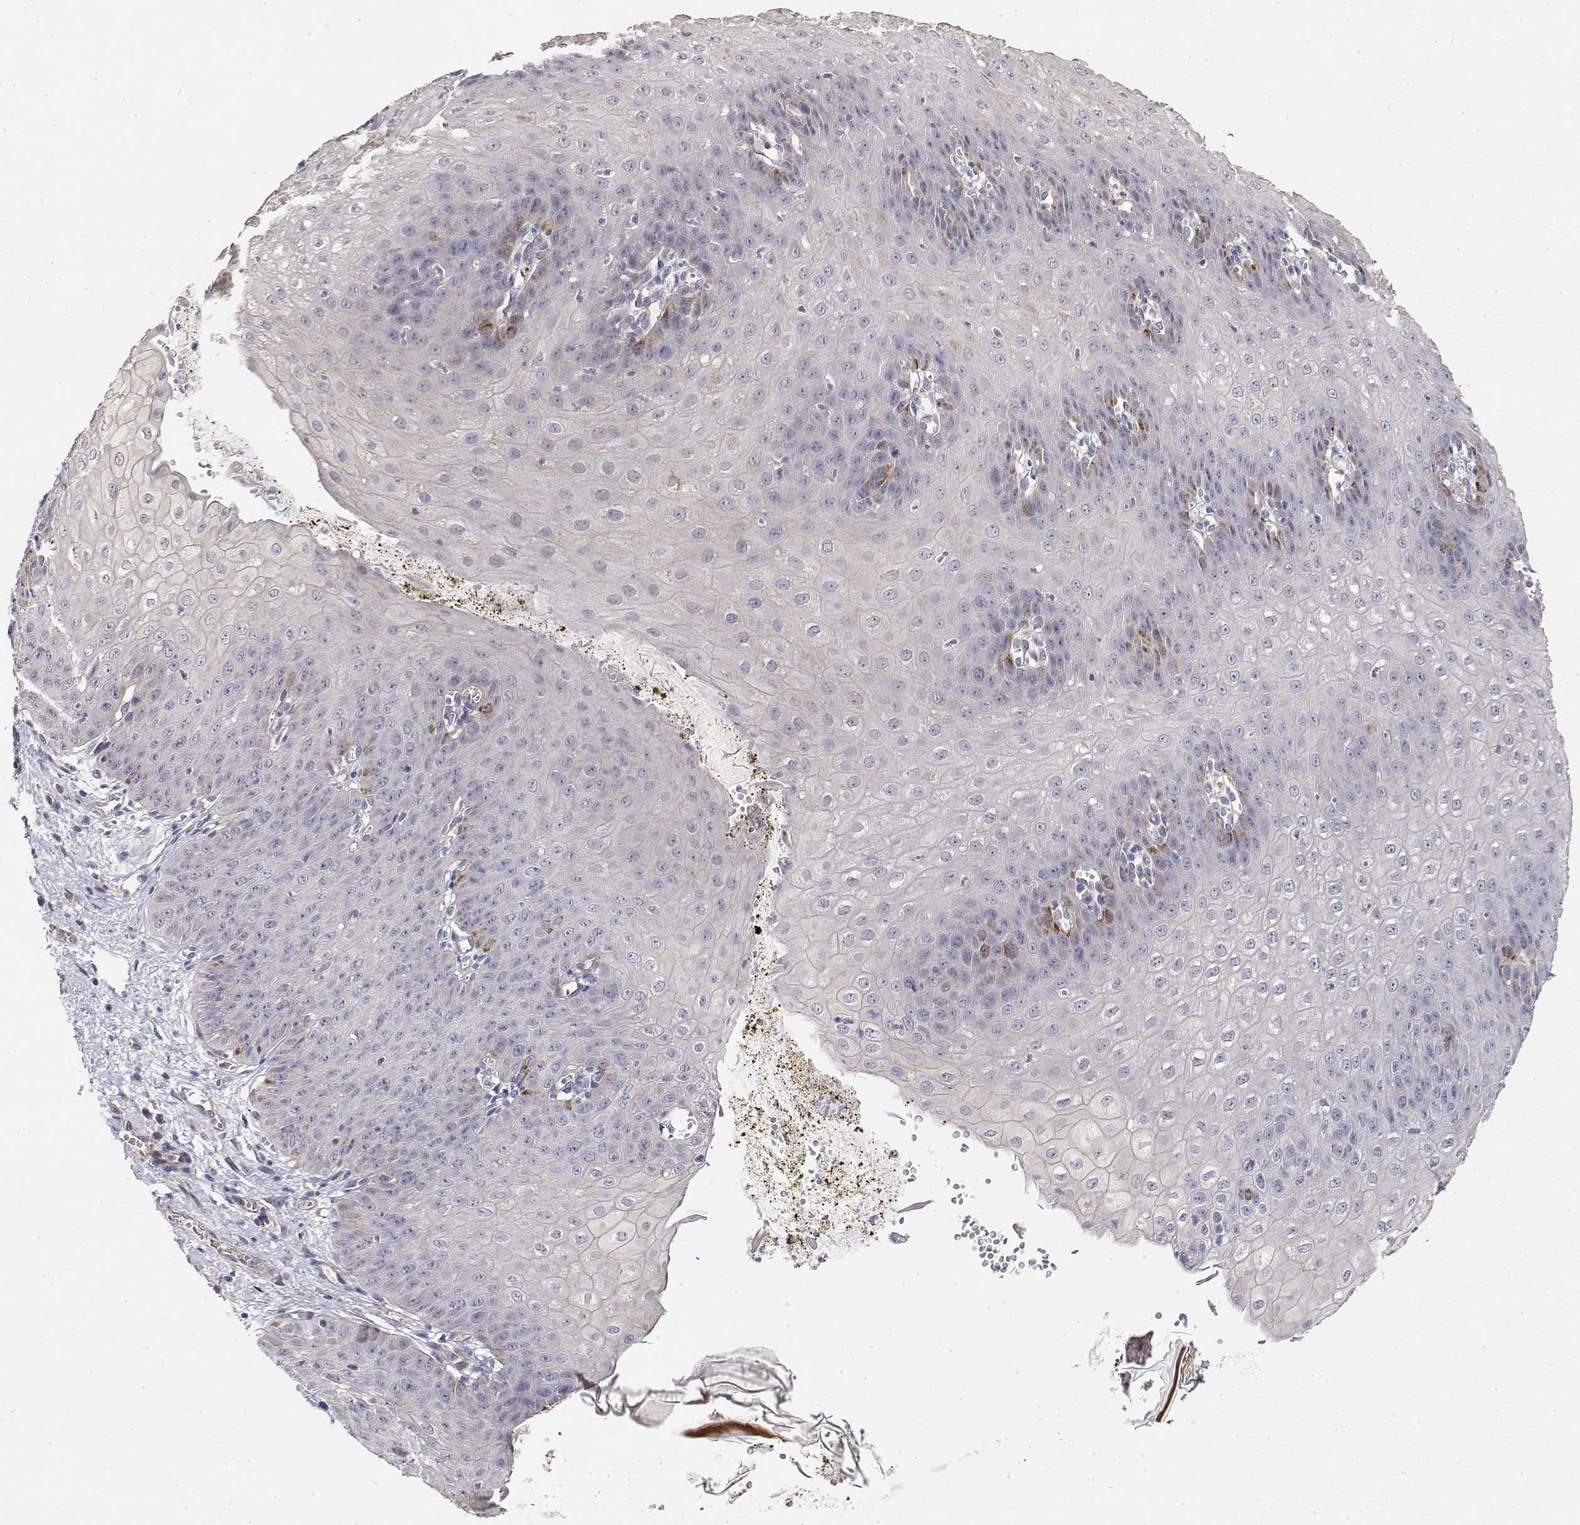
{"staining": {"intensity": "moderate", "quantity": "<25%", "location": "cytoplasmic/membranous"}, "tissue": "esophagus", "cell_type": "Squamous epithelial cells", "image_type": "normal", "snomed": [{"axis": "morphology", "description": "Normal tissue, NOS"}, {"axis": "topography", "description": "Esophagus"}], "caption": "Squamous epithelial cells display low levels of moderate cytoplasmic/membranous positivity in about <25% of cells in benign human esophagus.", "gene": "LONRF3", "patient": {"sex": "male", "age": 71}}